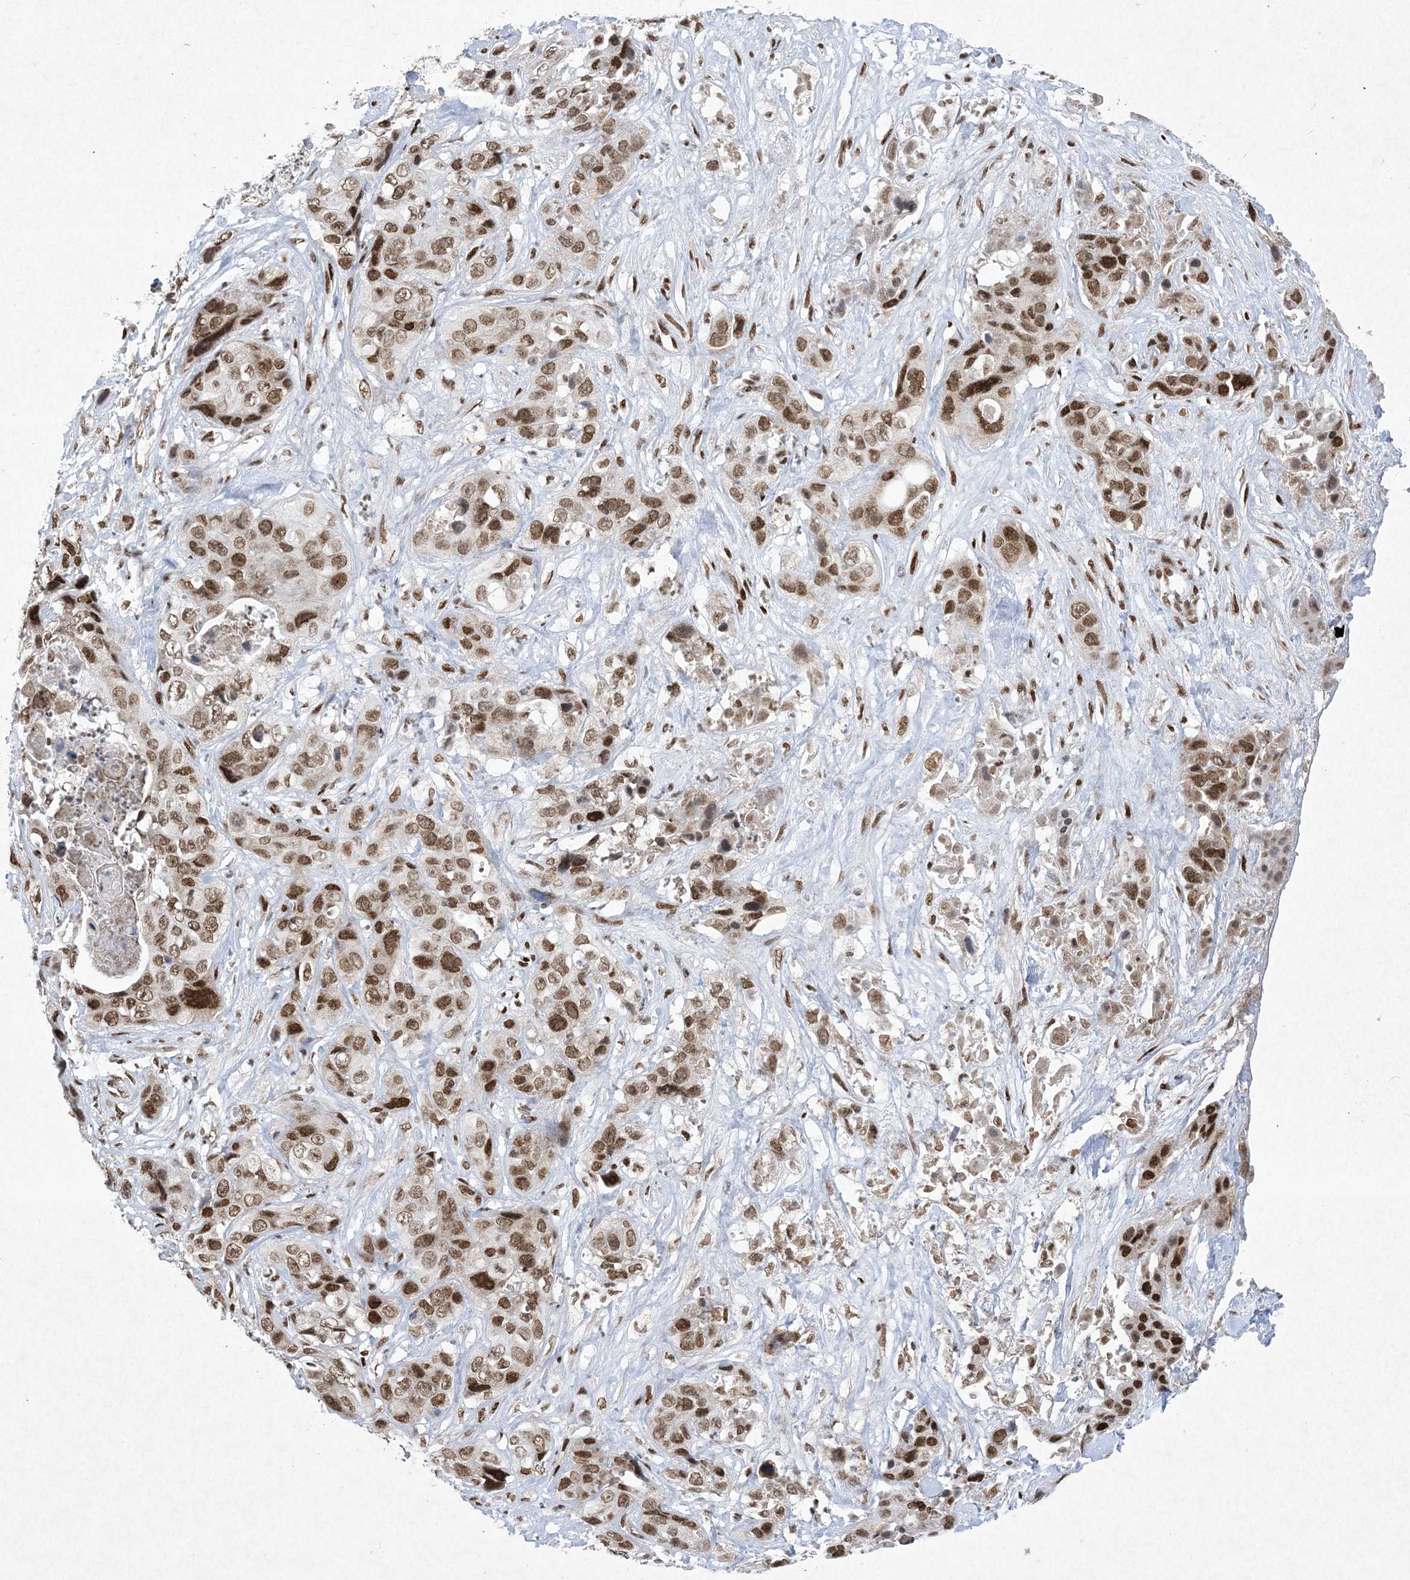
{"staining": {"intensity": "moderate", "quantity": ">75%", "location": "nuclear"}, "tissue": "liver cancer", "cell_type": "Tumor cells", "image_type": "cancer", "snomed": [{"axis": "morphology", "description": "Cholangiocarcinoma"}, {"axis": "topography", "description": "Liver"}], "caption": "Moderate nuclear protein expression is identified in about >75% of tumor cells in cholangiocarcinoma (liver).", "gene": "PKNOX2", "patient": {"sex": "female", "age": 61}}